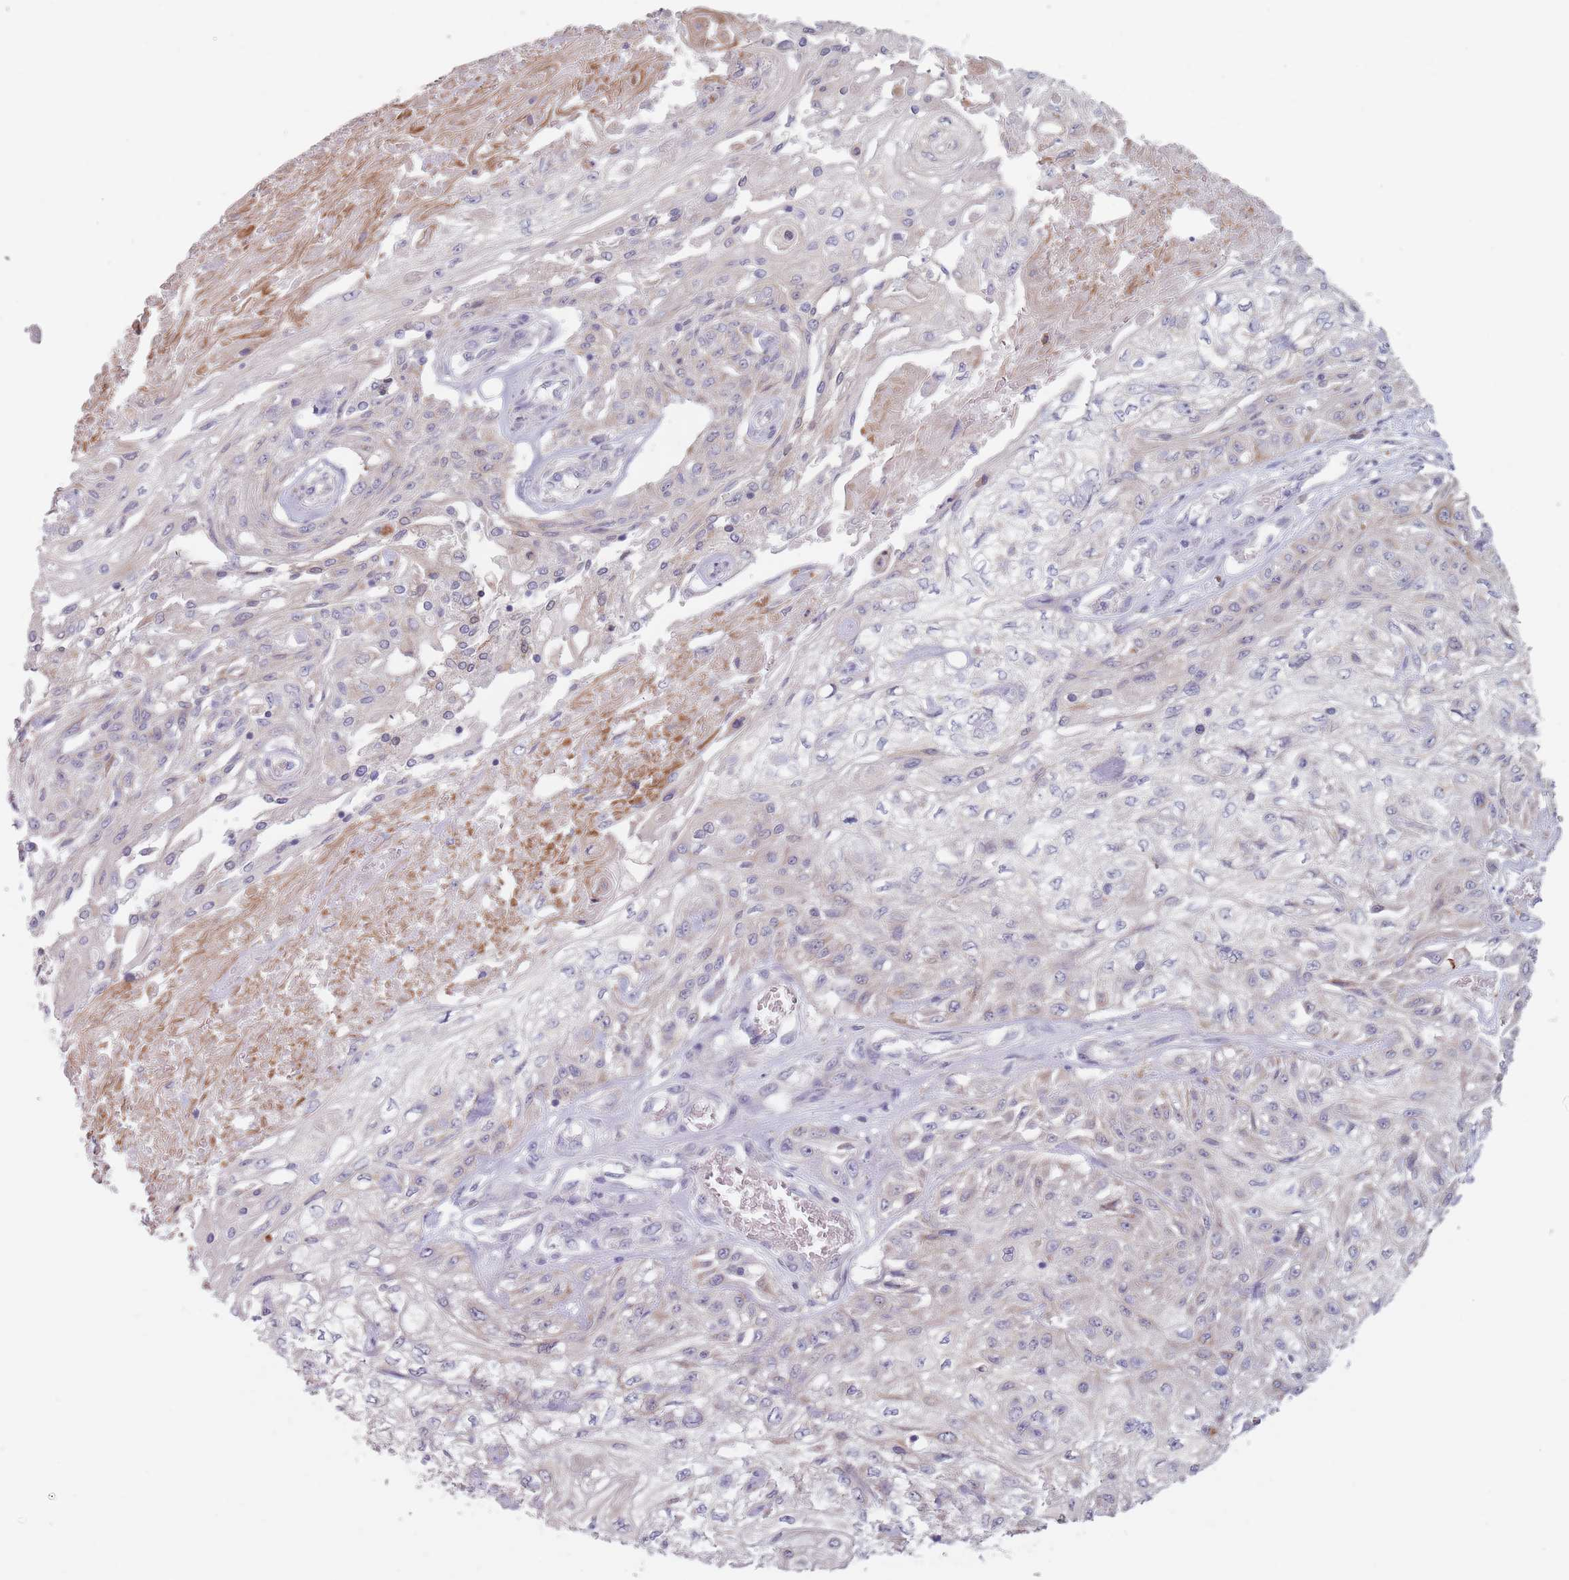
{"staining": {"intensity": "negative", "quantity": "none", "location": "none"}, "tissue": "skin cancer", "cell_type": "Tumor cells", "image_type": "cancer", "snomed": [{"axis": "morphology", "description": "Squamous cell carcinoma, NOS"}, {"axis": "morphology", "description": "Squamous cell carcinoma, metastatic, NOS"}, {"axis": "topography", "description": "Skin"}, {"axis": "topography", "description": "Lymph node"}], "caption": "Immunohistochemistry (IHC) histopathology image of neoplastic tissue: human skin cancer (squamous cell carcinoma) stained with DAB (3,3'-diaminobenzidine) exhibits no significant protein staining in tumor cells. (Immunohistochemistry, brightfield microscopy, high magnification).", "gene": "NAXE", "patient": {"sex": "male", "age": 75}}